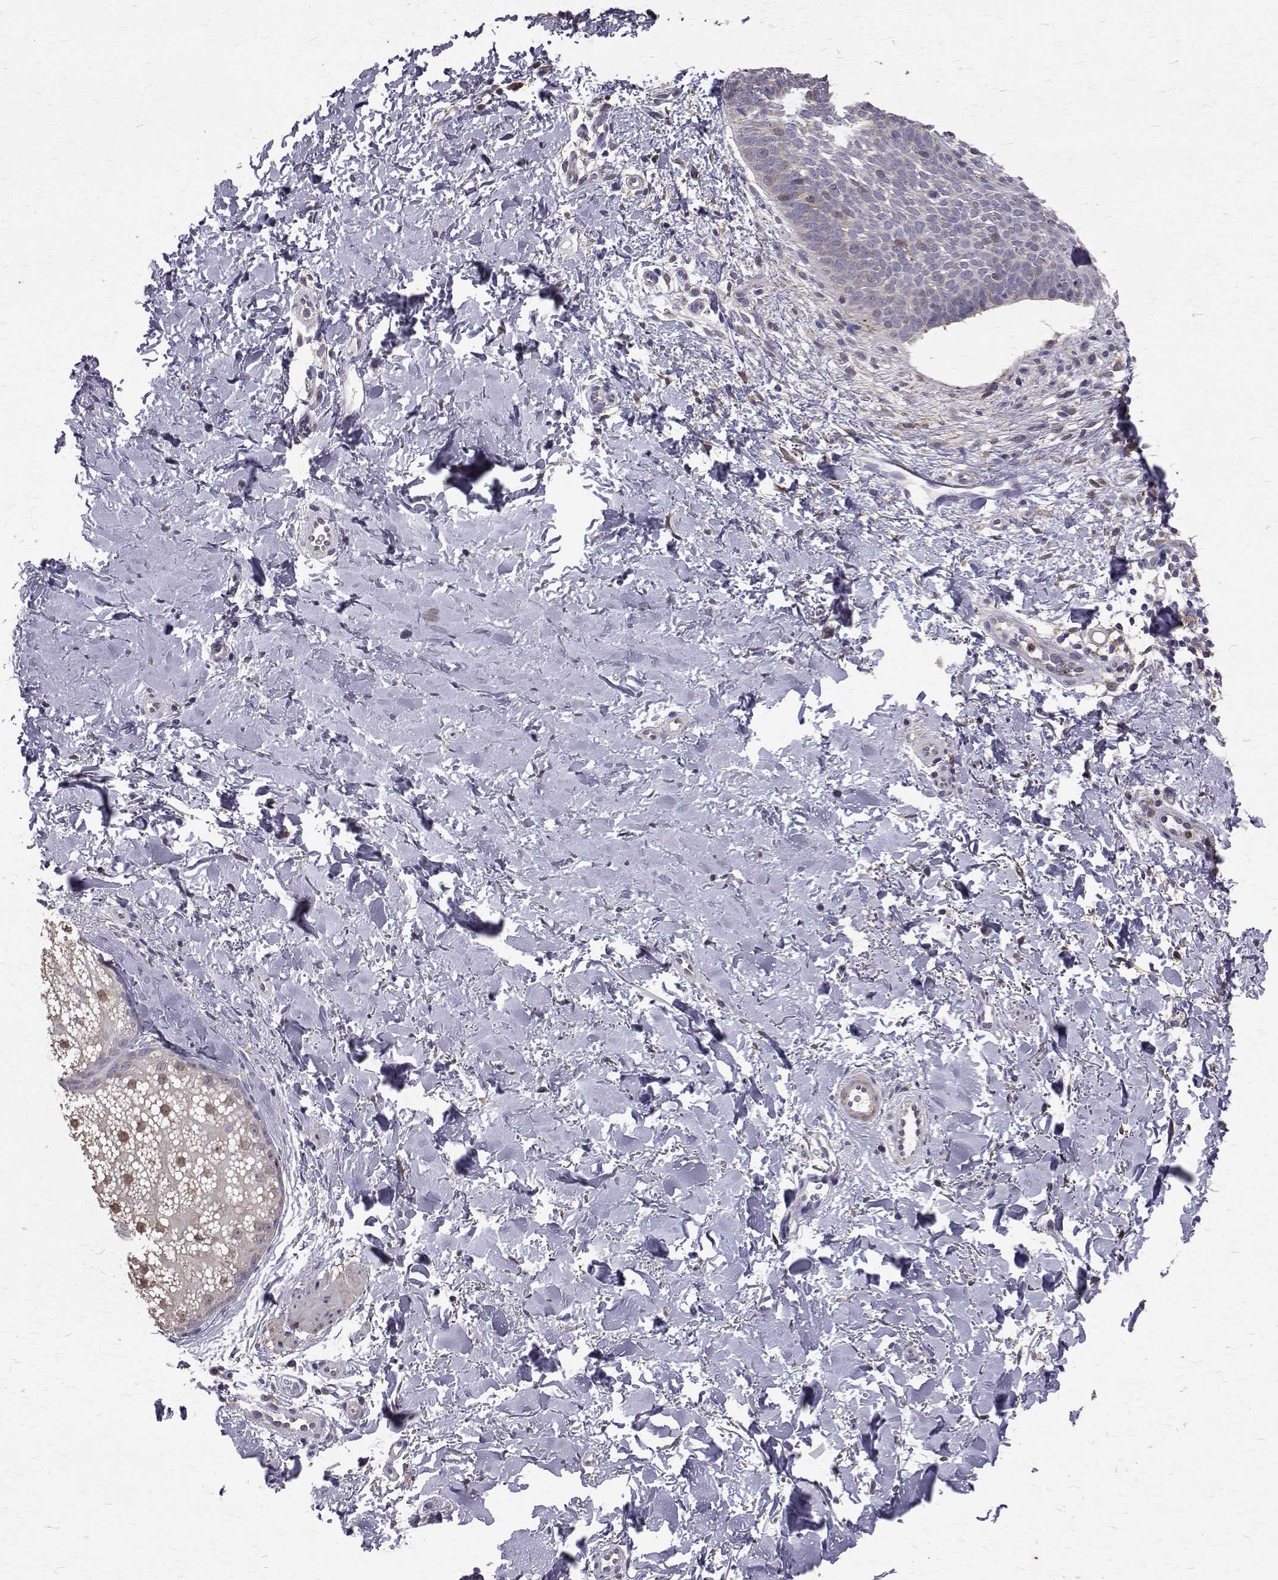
{"staining": {"intensity": "weak", "quantity": "<25%", "location": "nuclear"}, "tissue": "skin cancer", "cell_type": "Tumor cells", "image_type": "cancer", "snomed": [{"axis": "morphology", "description": "Basal cell carcinoma"}, {"axis": "topography", "description": "Skin"}], "caption": "Skin cancer (basal cell carcinoma) was stained to show a protein in brown. There is no significant staining in tumor cells.", "gene": "CCDC89", "patient": {"sex": "male", "age": 57}}